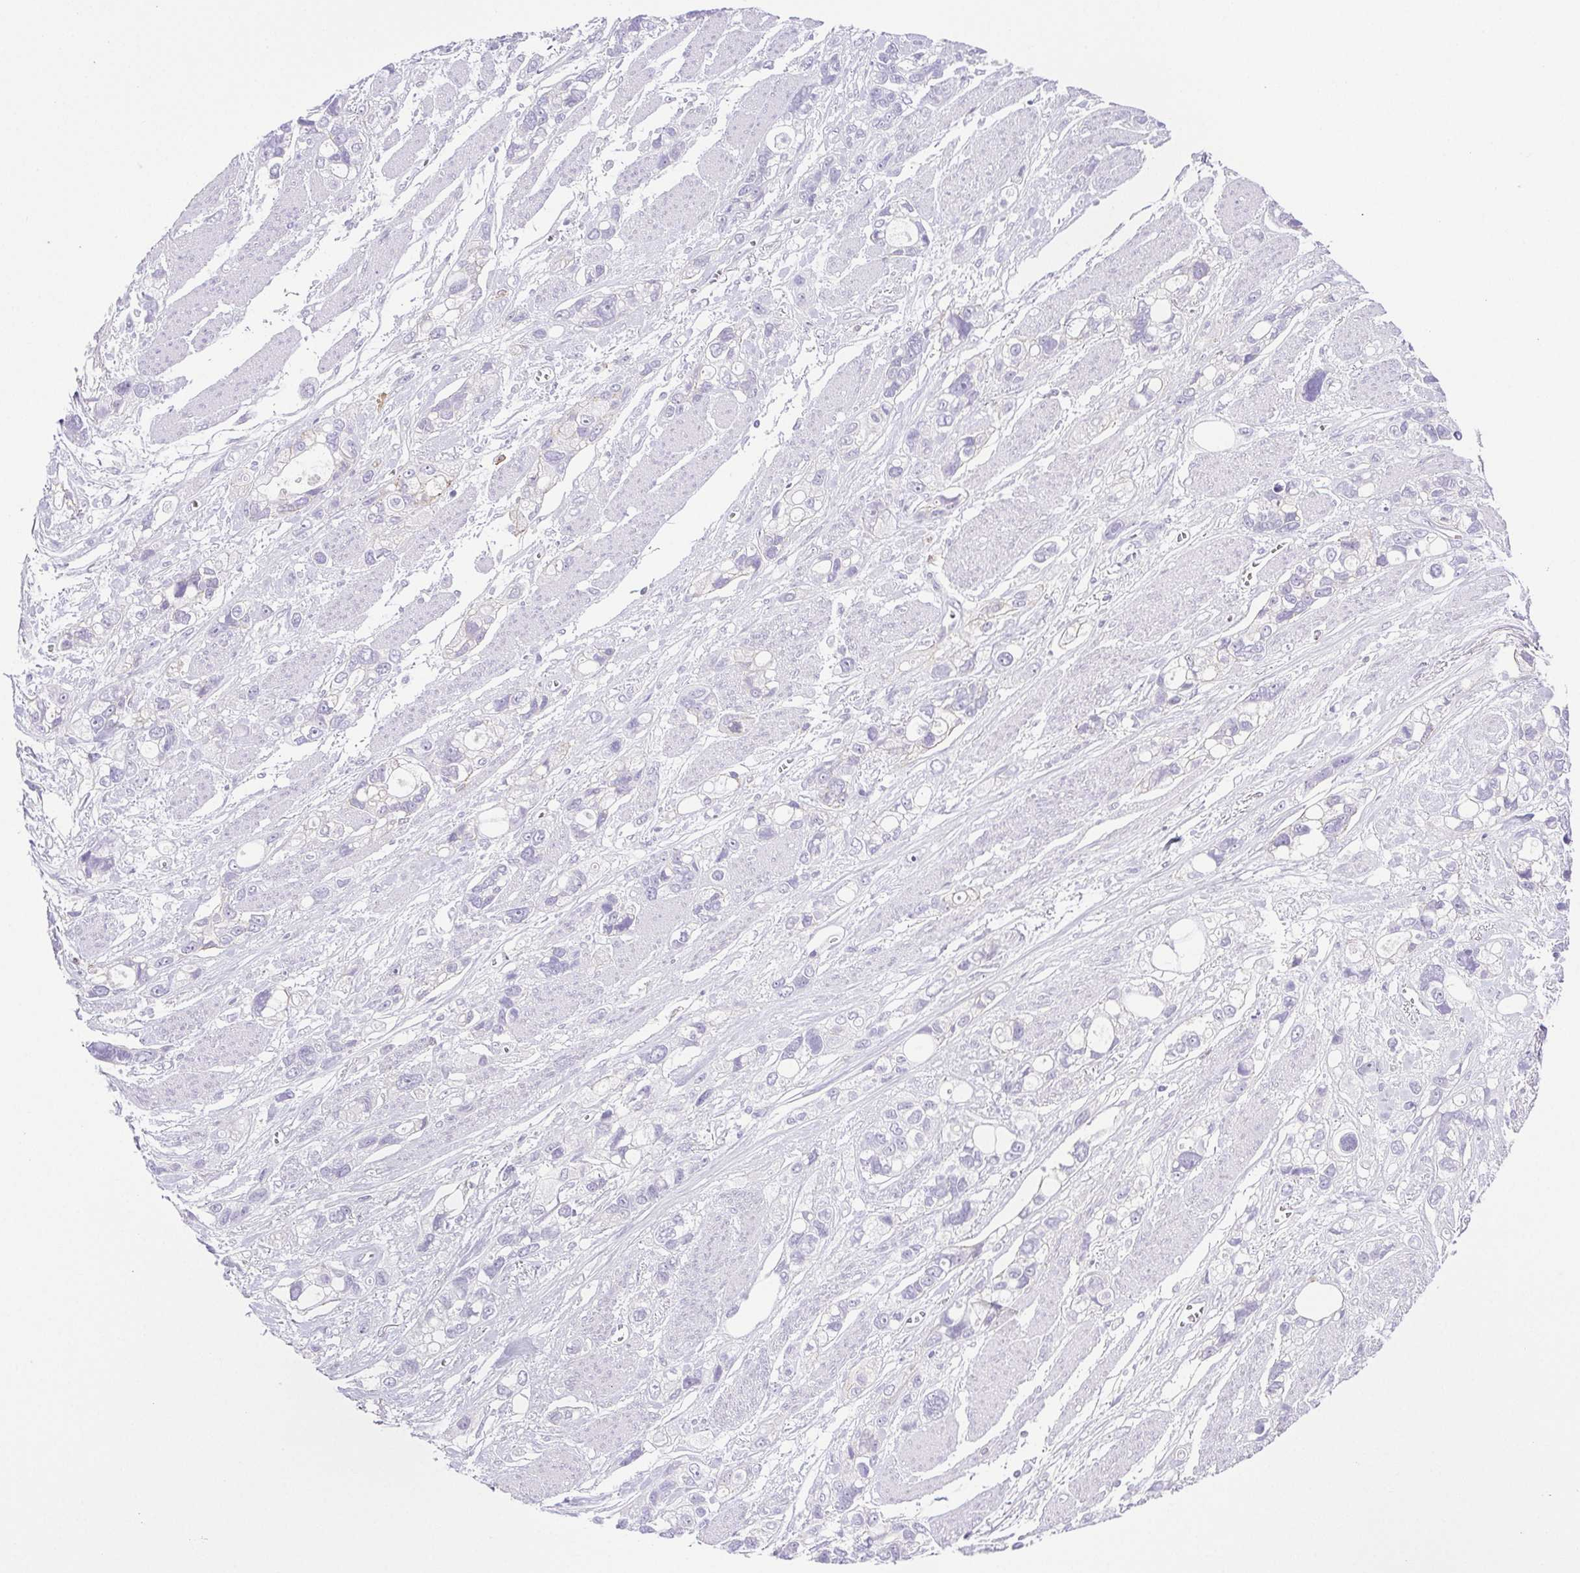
{"staining": {"intensity": "negative", "quantity": "none", "location": "none"}, "tissue": "stomach cancer", "cell_type": "Tumor cells", "image_type": "cancer", "snomed": [{"axis": "morphology", "description": "Adenocarcinoma, NOS"}, {"axis": "topography", "description": "Stomach, upper"}], "caption": "Adenocarcinoma (stomach) was stained to show a protein in brown. There is no significant staining in tumor cells.", "gene": "HLA-G", "patient": {"sex": "female", "age": 81}}